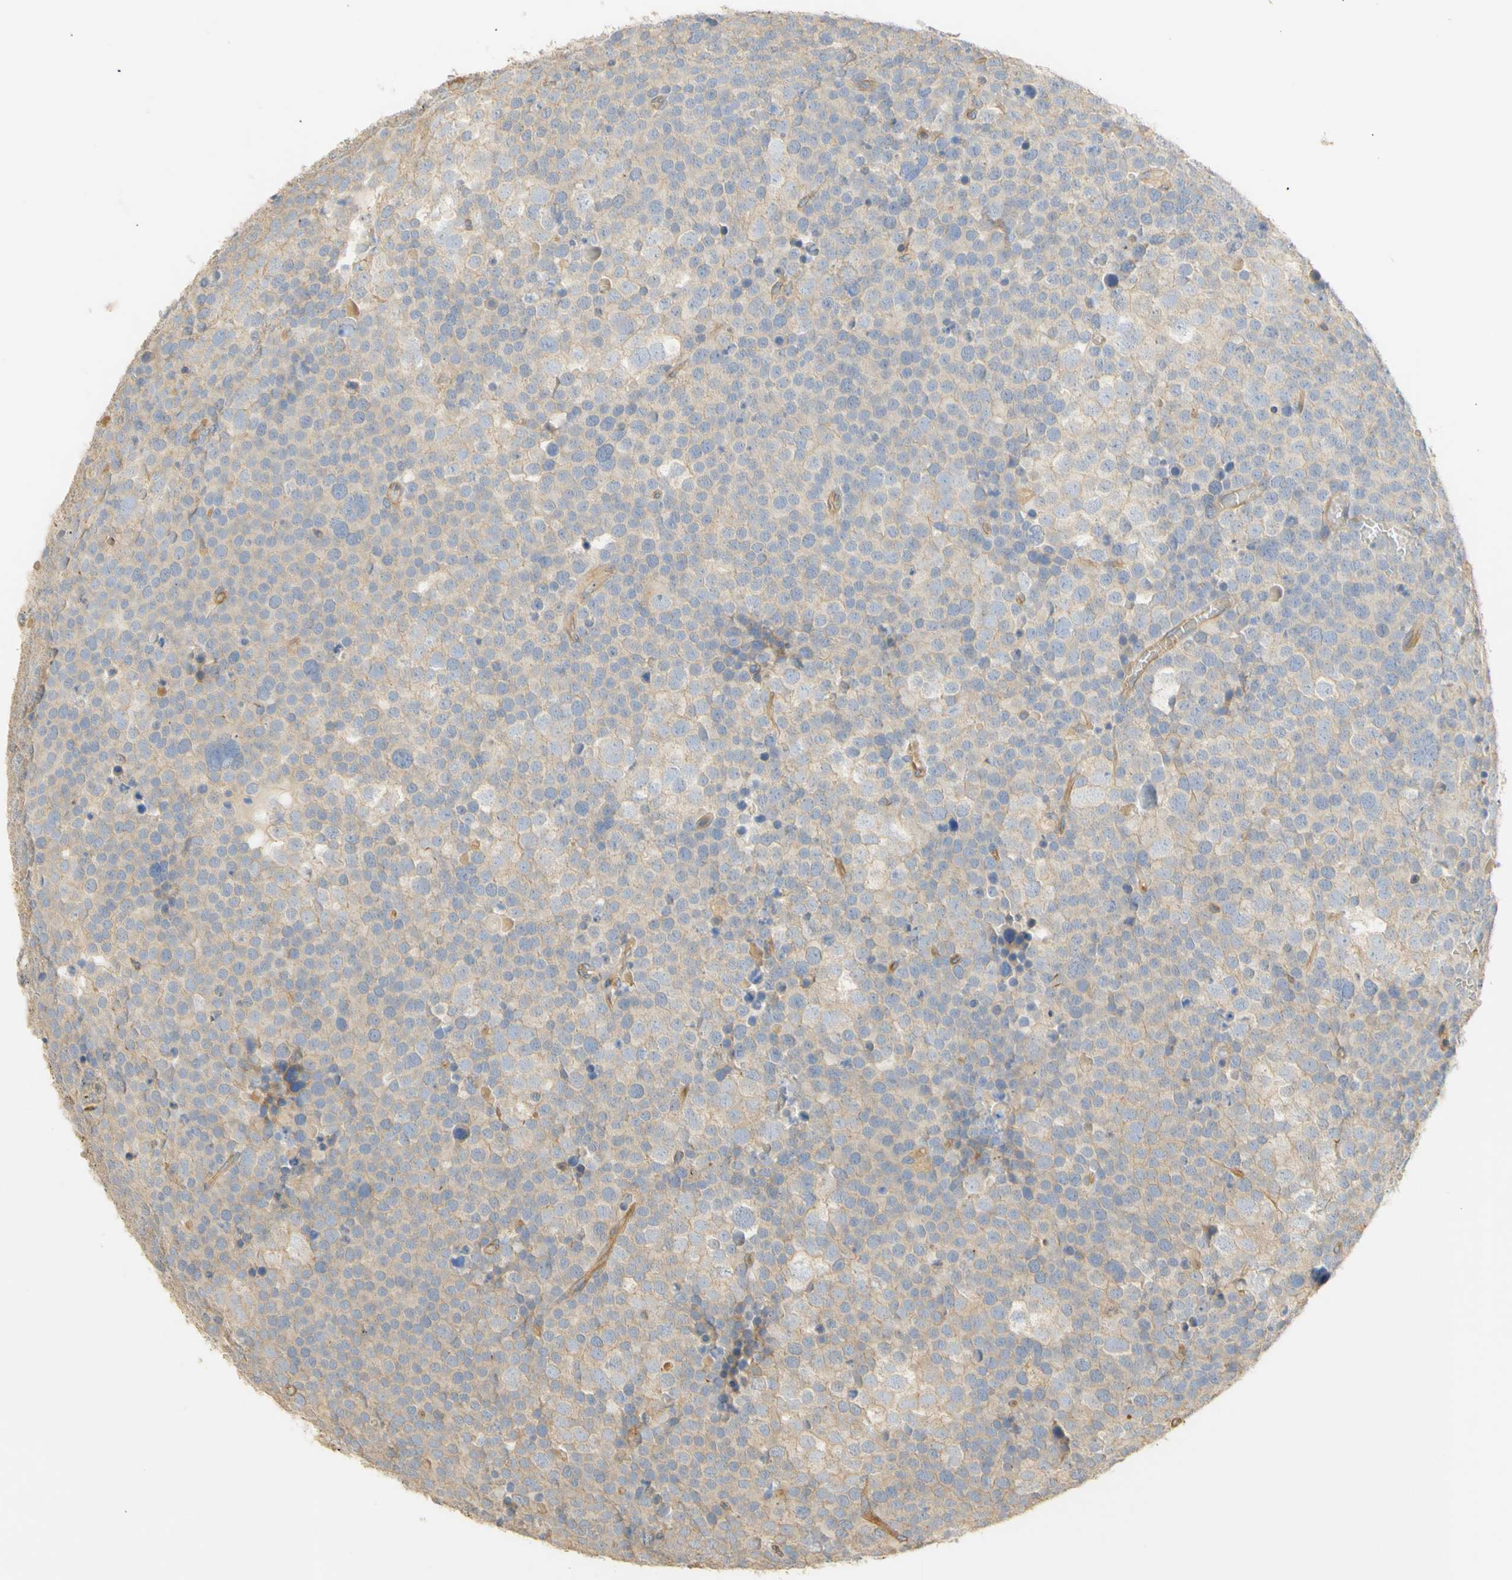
{"staining": {"intensity": "negative", "quantity": "none", "location": "none"}, "tissue": "testis cancer", "cell_type": "Tumor cells", "image_type": "cancer", "snomed": [{"axis": "morphology", "description": "Seminoma, NOS"}, {"axis": "topography", "description": "Testis"}], "caption": "Immunohistochemistry (IHC) image of human seminoma (testis) stained for a protein (brown), which demonstrates no positivity in tumor cells.", "gene": "KCNE4", "patient": {"sex": "male", "age": 71}}